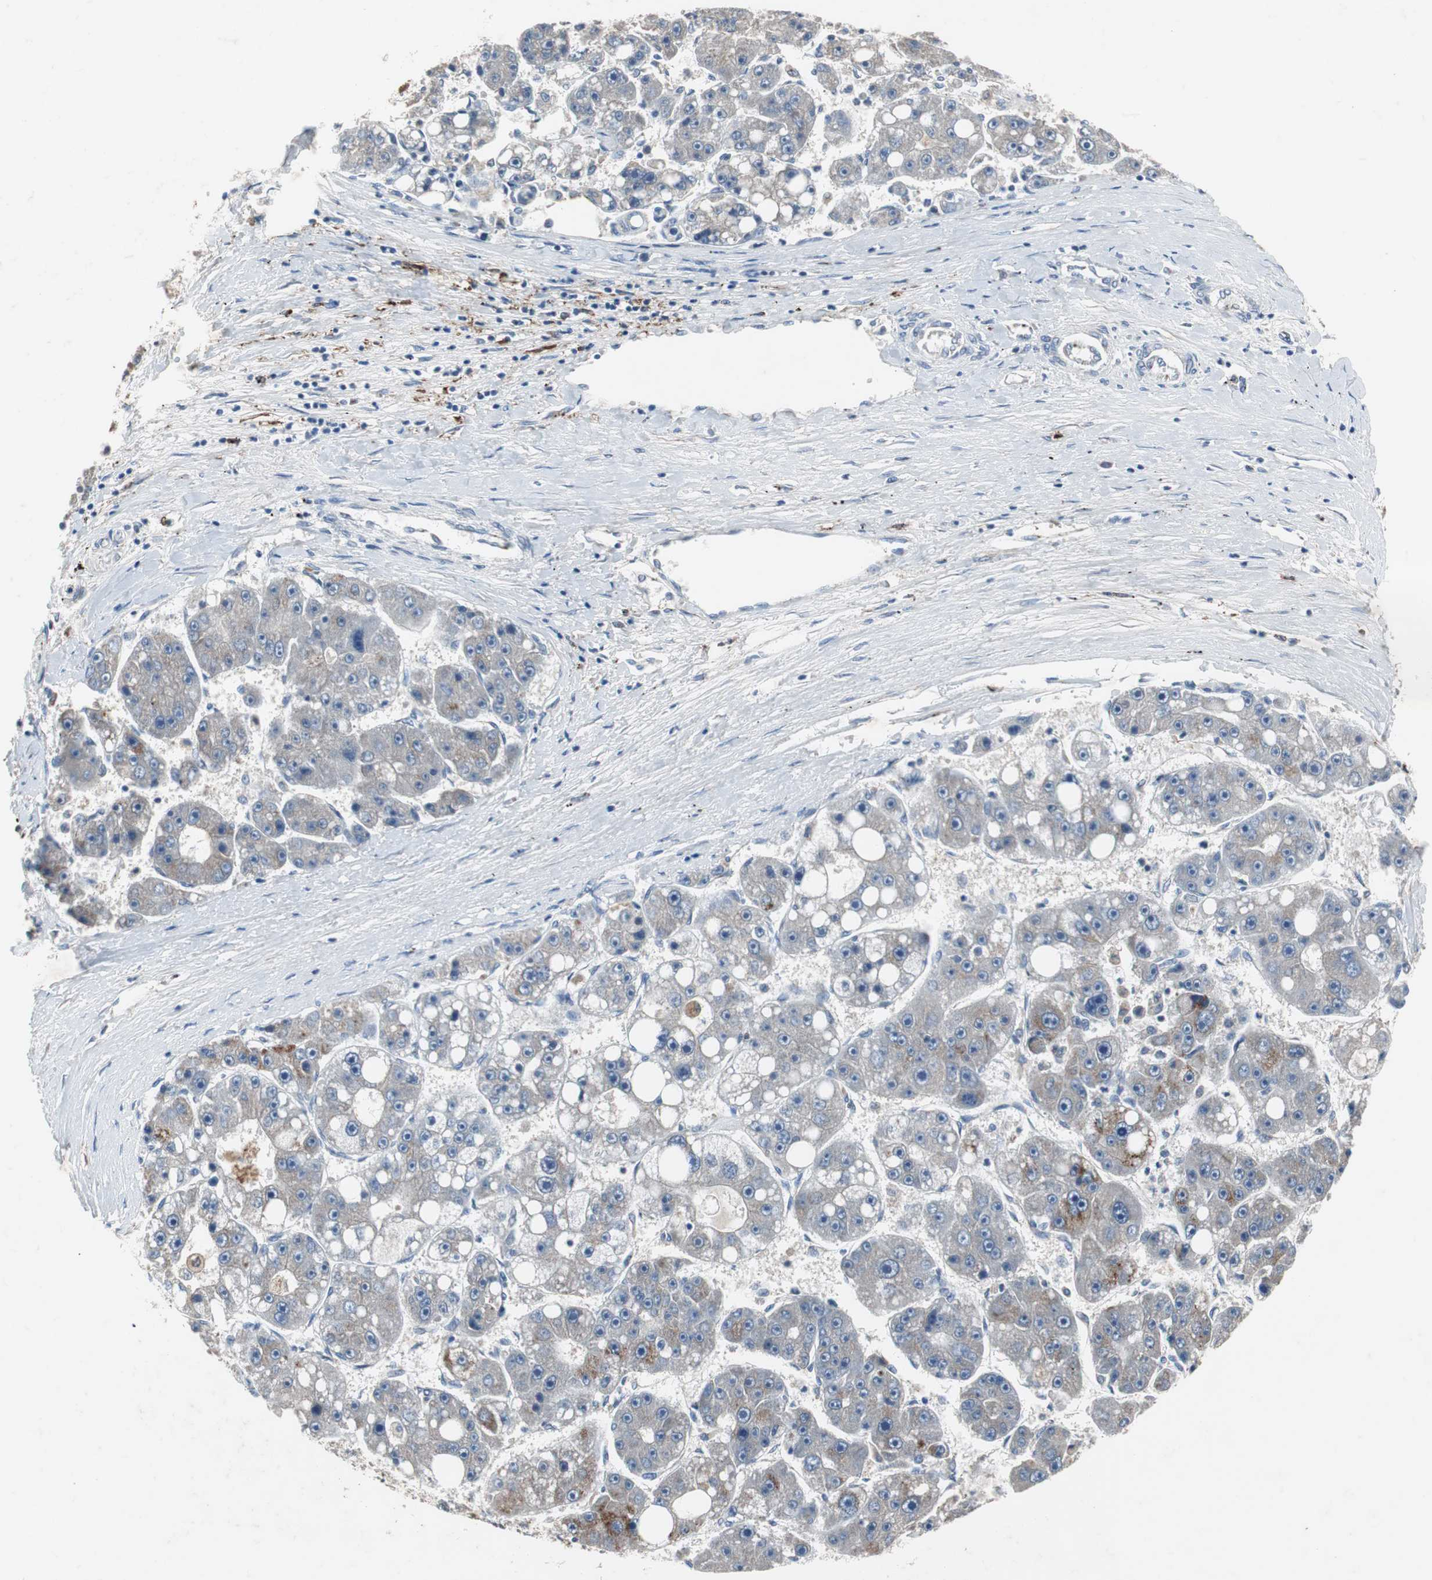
{"staining": {"intensity": "weak", "quantity": "25%-75%", "location": "cytoplasmic/membranous"}, "tissue": "liver cancer", "cell_type": "Tumor cells", "image_type": "cancer", "snomed": [{"axis": "morphology", "description": "Carcinoma, Hepatocellular, NOS"}, {"axis": "topography", "description": "Liver"}], "caption": "A high-resolution micrograph shows immunohistochemistry (IHC) staining of hepatocellular carcinoma (liver), which displays weak cytoplasmic/membranous expression in approximately 25%-75% of tumor cells.", "gene": "CALB2", "patient": {"sex": "female", "age": 61}}